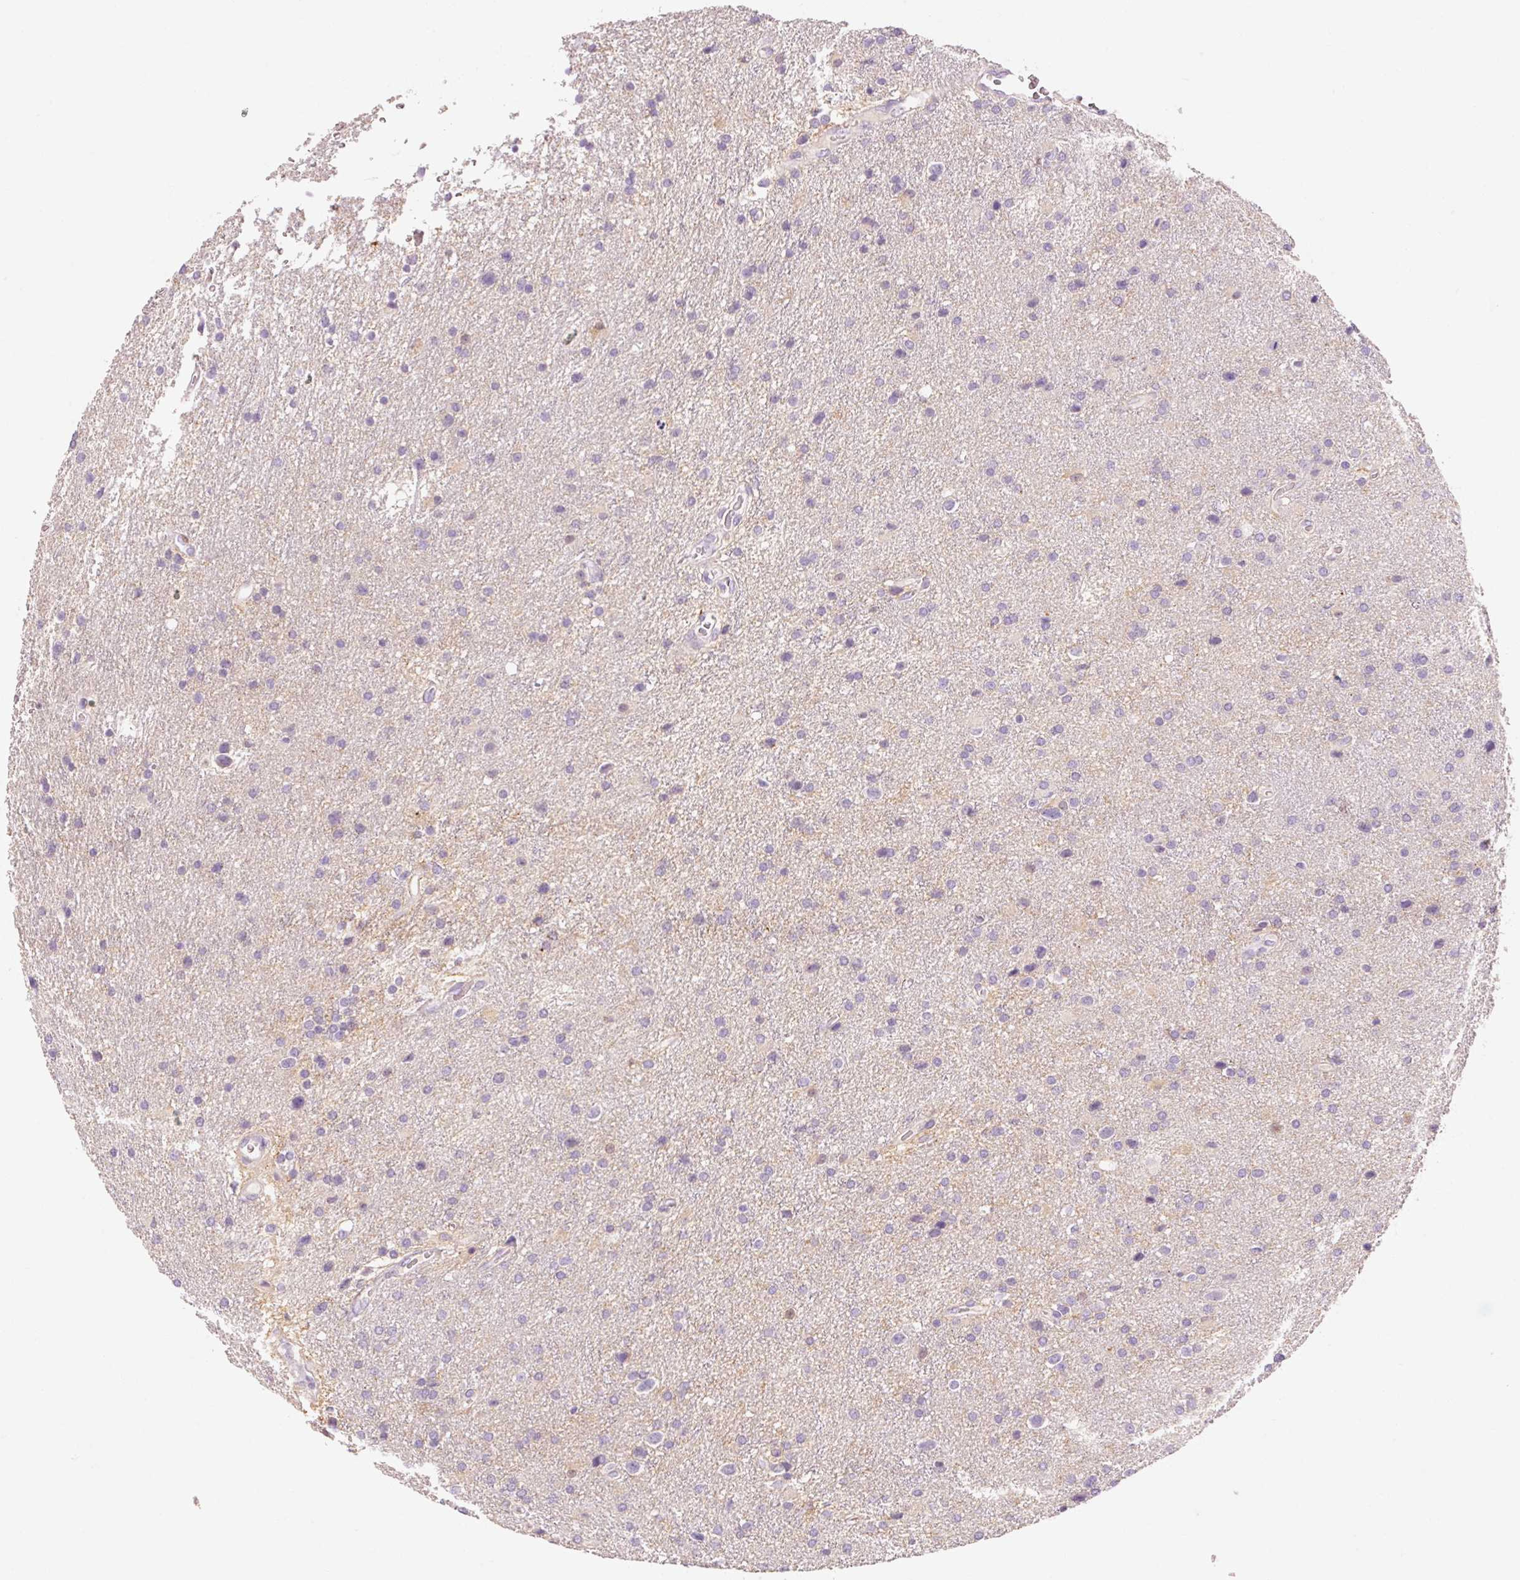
{"staining": {"intensity": "negative", "quantity": "none", "location": "none"}, "tissue": "glioma", "cell_type": "Tumor cells", "image_type": "cancer", "snomed": [{"axis": "morphology", "description": "Glioma, malignant, Low grade"}, {"axis": "topography", "description": "Brain"}], "caption": "This is an immunohistochemistry image of human glioma. There is no positivity in tumor cells.", "gene": "OR8K1", "patient": {"sex": "female", "age": 32}}